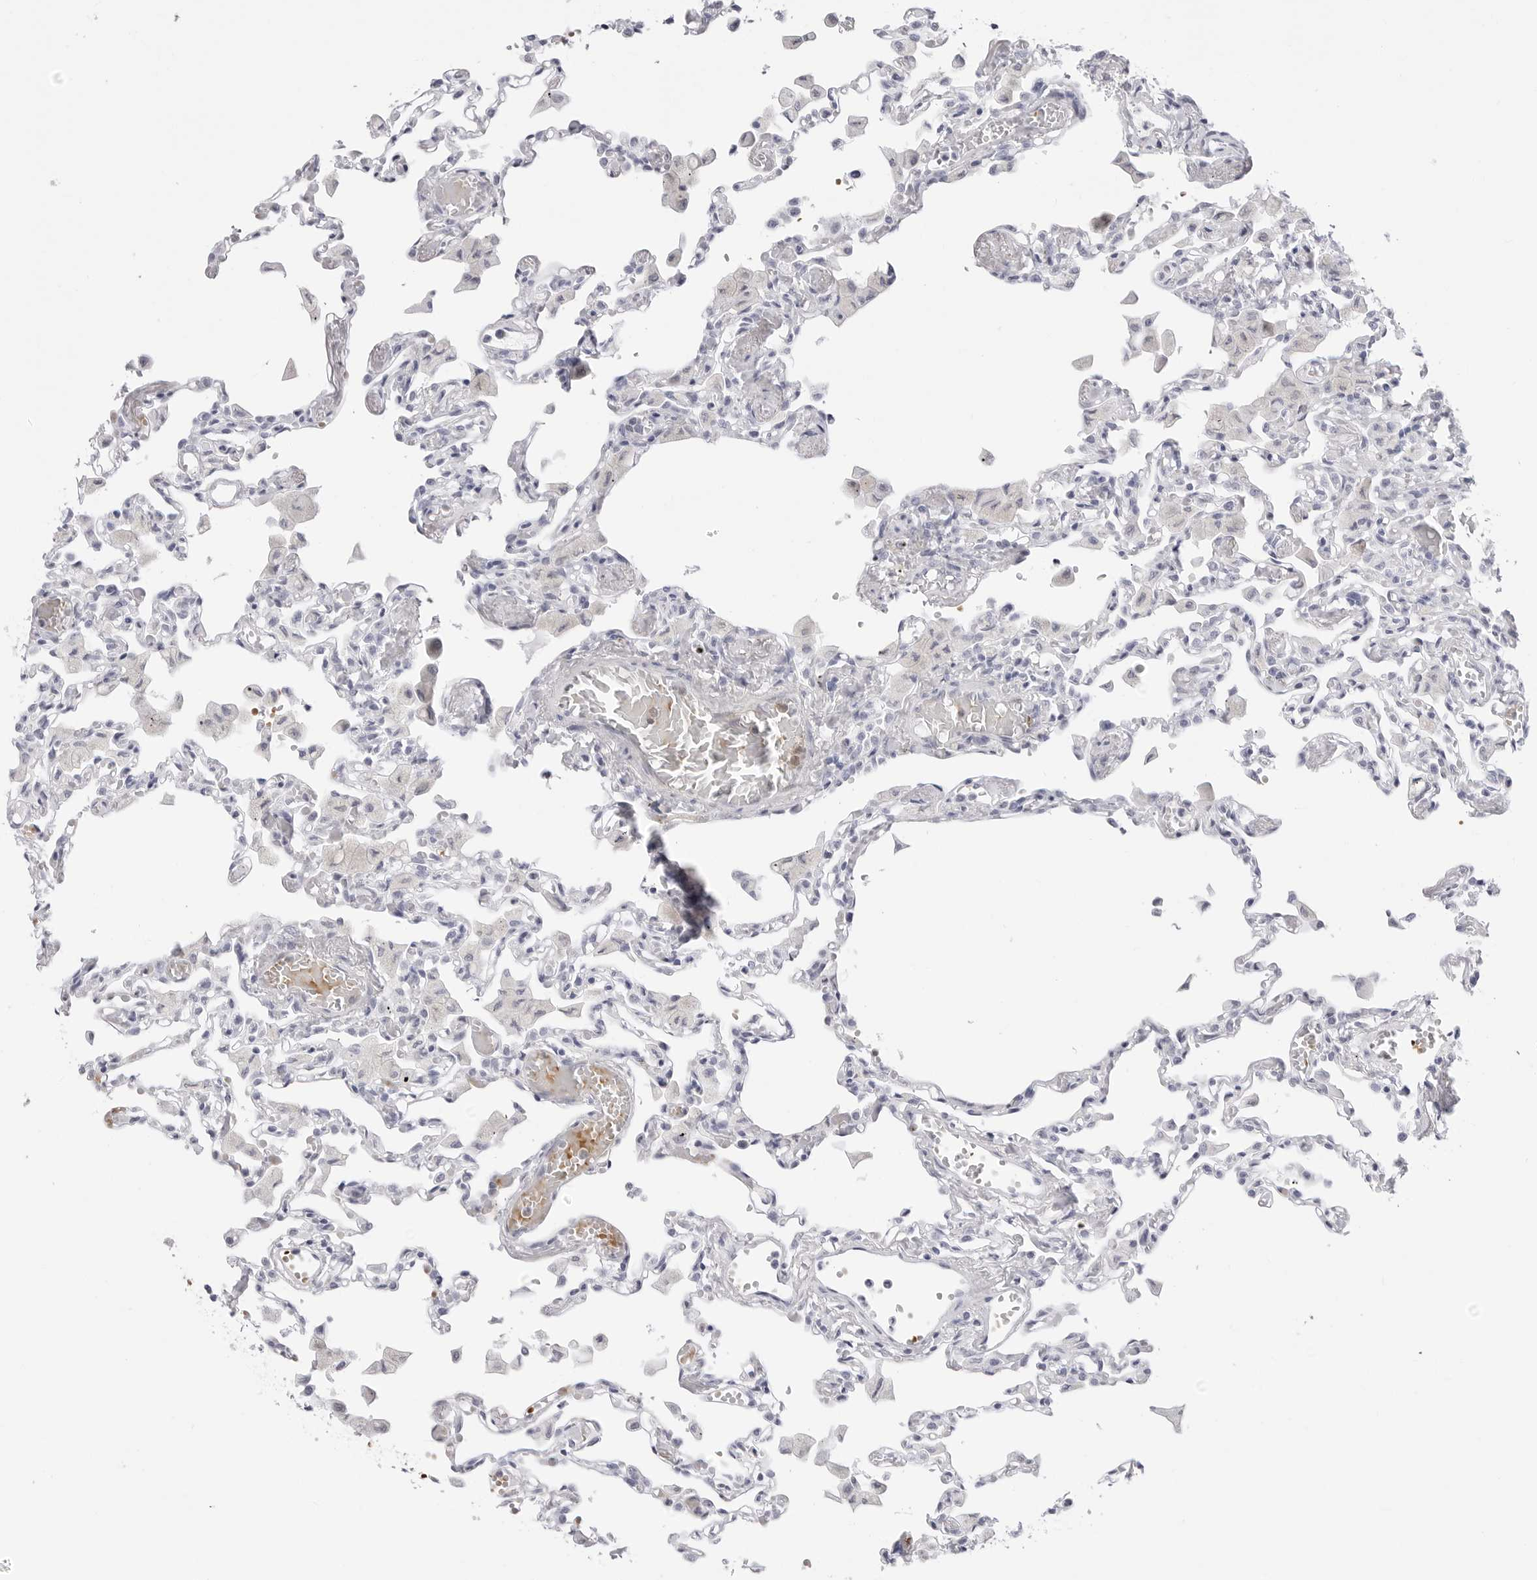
{"staining": {"intensity": "negative", "quantity": "none", "location": "none"}, "tissue": "lung", "cell_type": "Alveolar cells", "image_type": "normal", "snomed": [{"axis": "morphology", "description": "Normal tissue, NOS"}, {"axis": "topography", "description": "Bronchus"}, {"axis": "topography", "description": "Lung"}], "caption": "A high-resolution photomicrograph shows immunohistochemistry staining of unremarkable lung, which demonstrates no significant positivity in alveolar cells. (Brightfield microscopy of DAB immunohistochemistry (IHC) at high magnification).", "gene": "TSSK1B", "patient": {"sex": "female", "age": 49}}